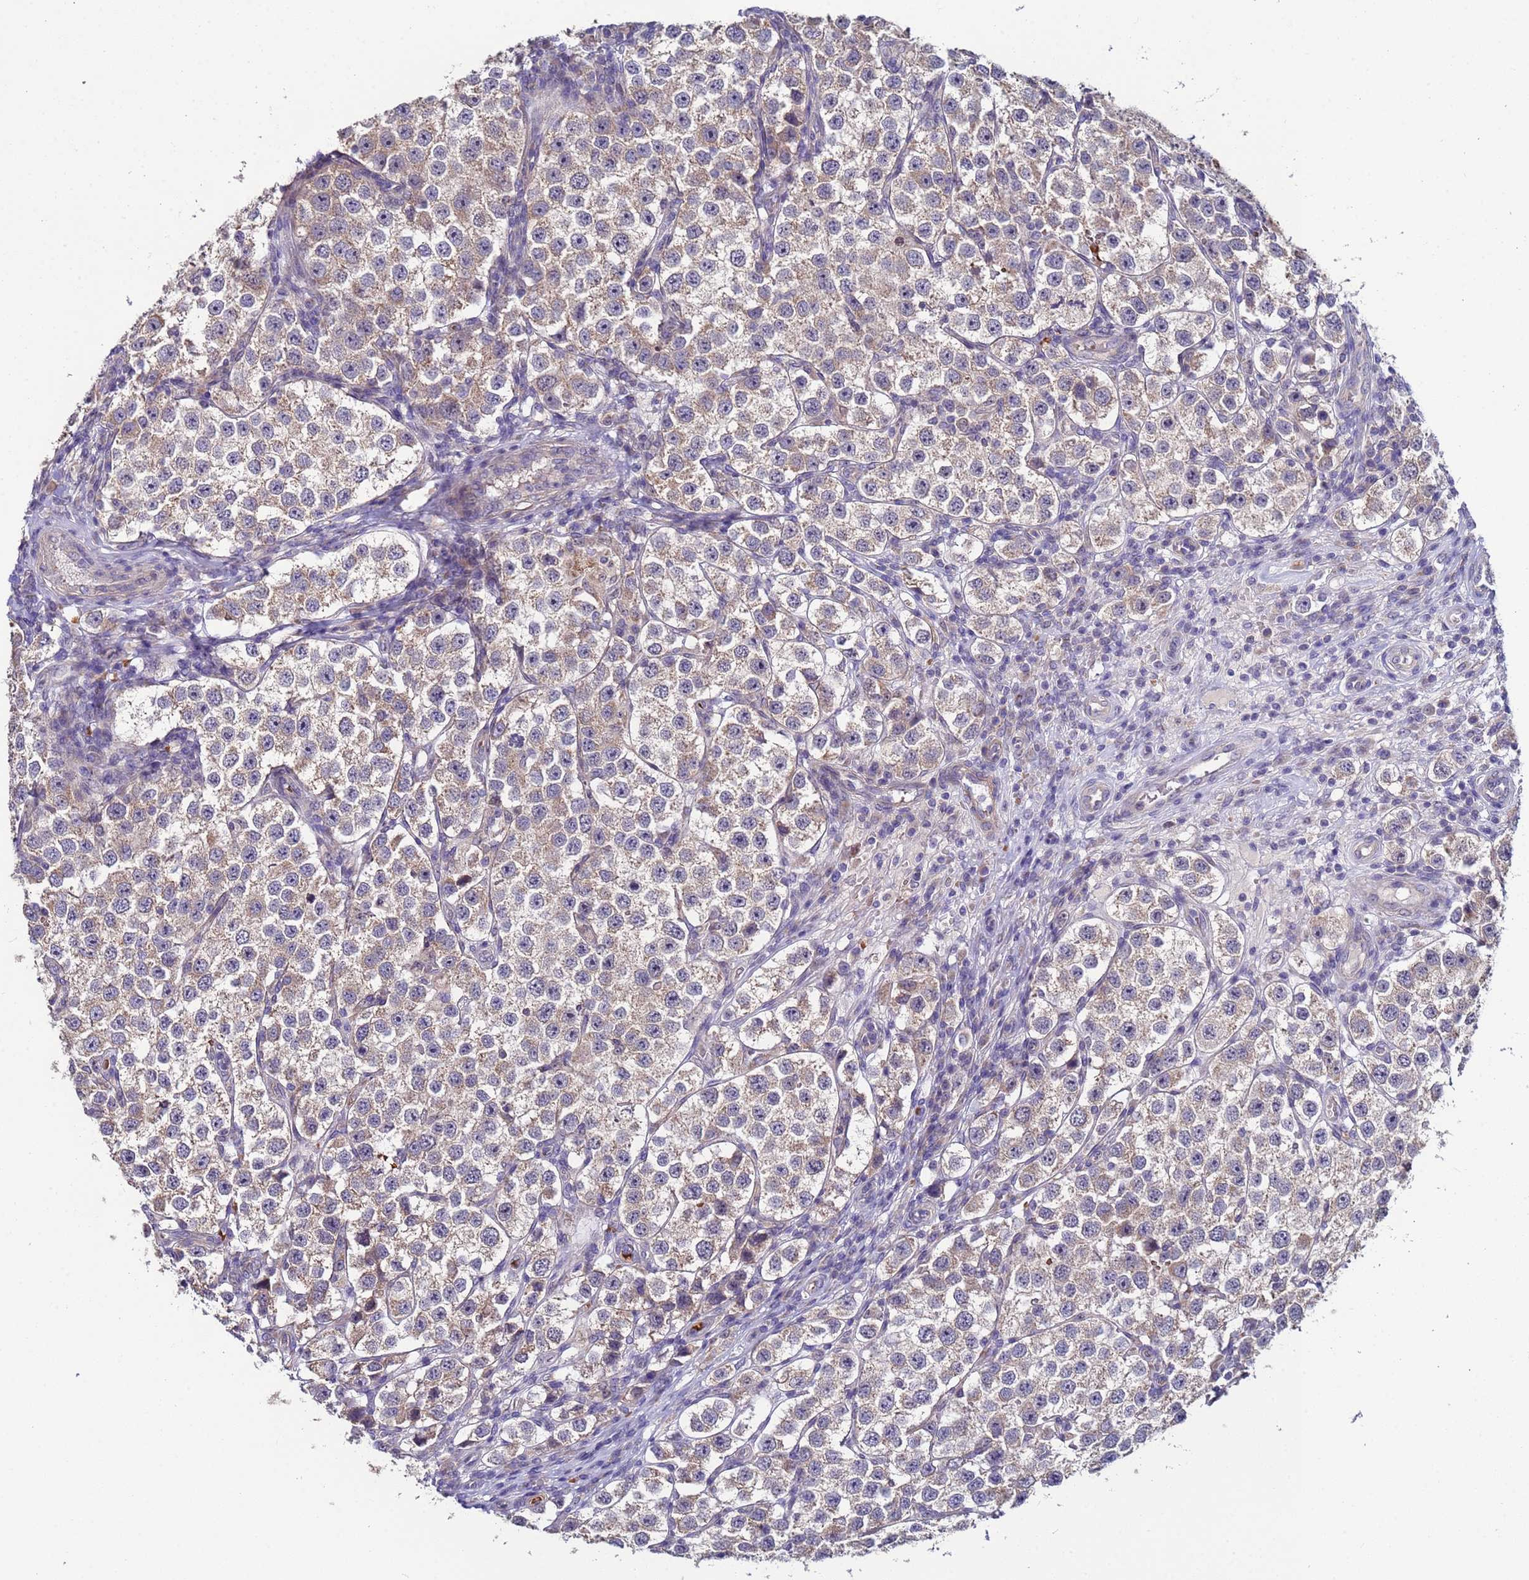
{"staining": {"intensity": "weak", "quantity": "25%-75%", "location": "cytoplasmic/membranous"}, "tissue": "testis cancer", "cell_type": "Tumor cells", "image_type": "cancer", "snomed": [{"axis": "morphology", "description": "Seminoma, NOS"}, {"axis": "topography", "description": "Testis"}], "caption": "Immunohistochemical staining of testis seminoma displays weak cytoplasmic/membranous protein expression in about 25%-75% of tumor cells.", "gene": "CLHC1", "patient": {"sex": "male", "age": 37}}